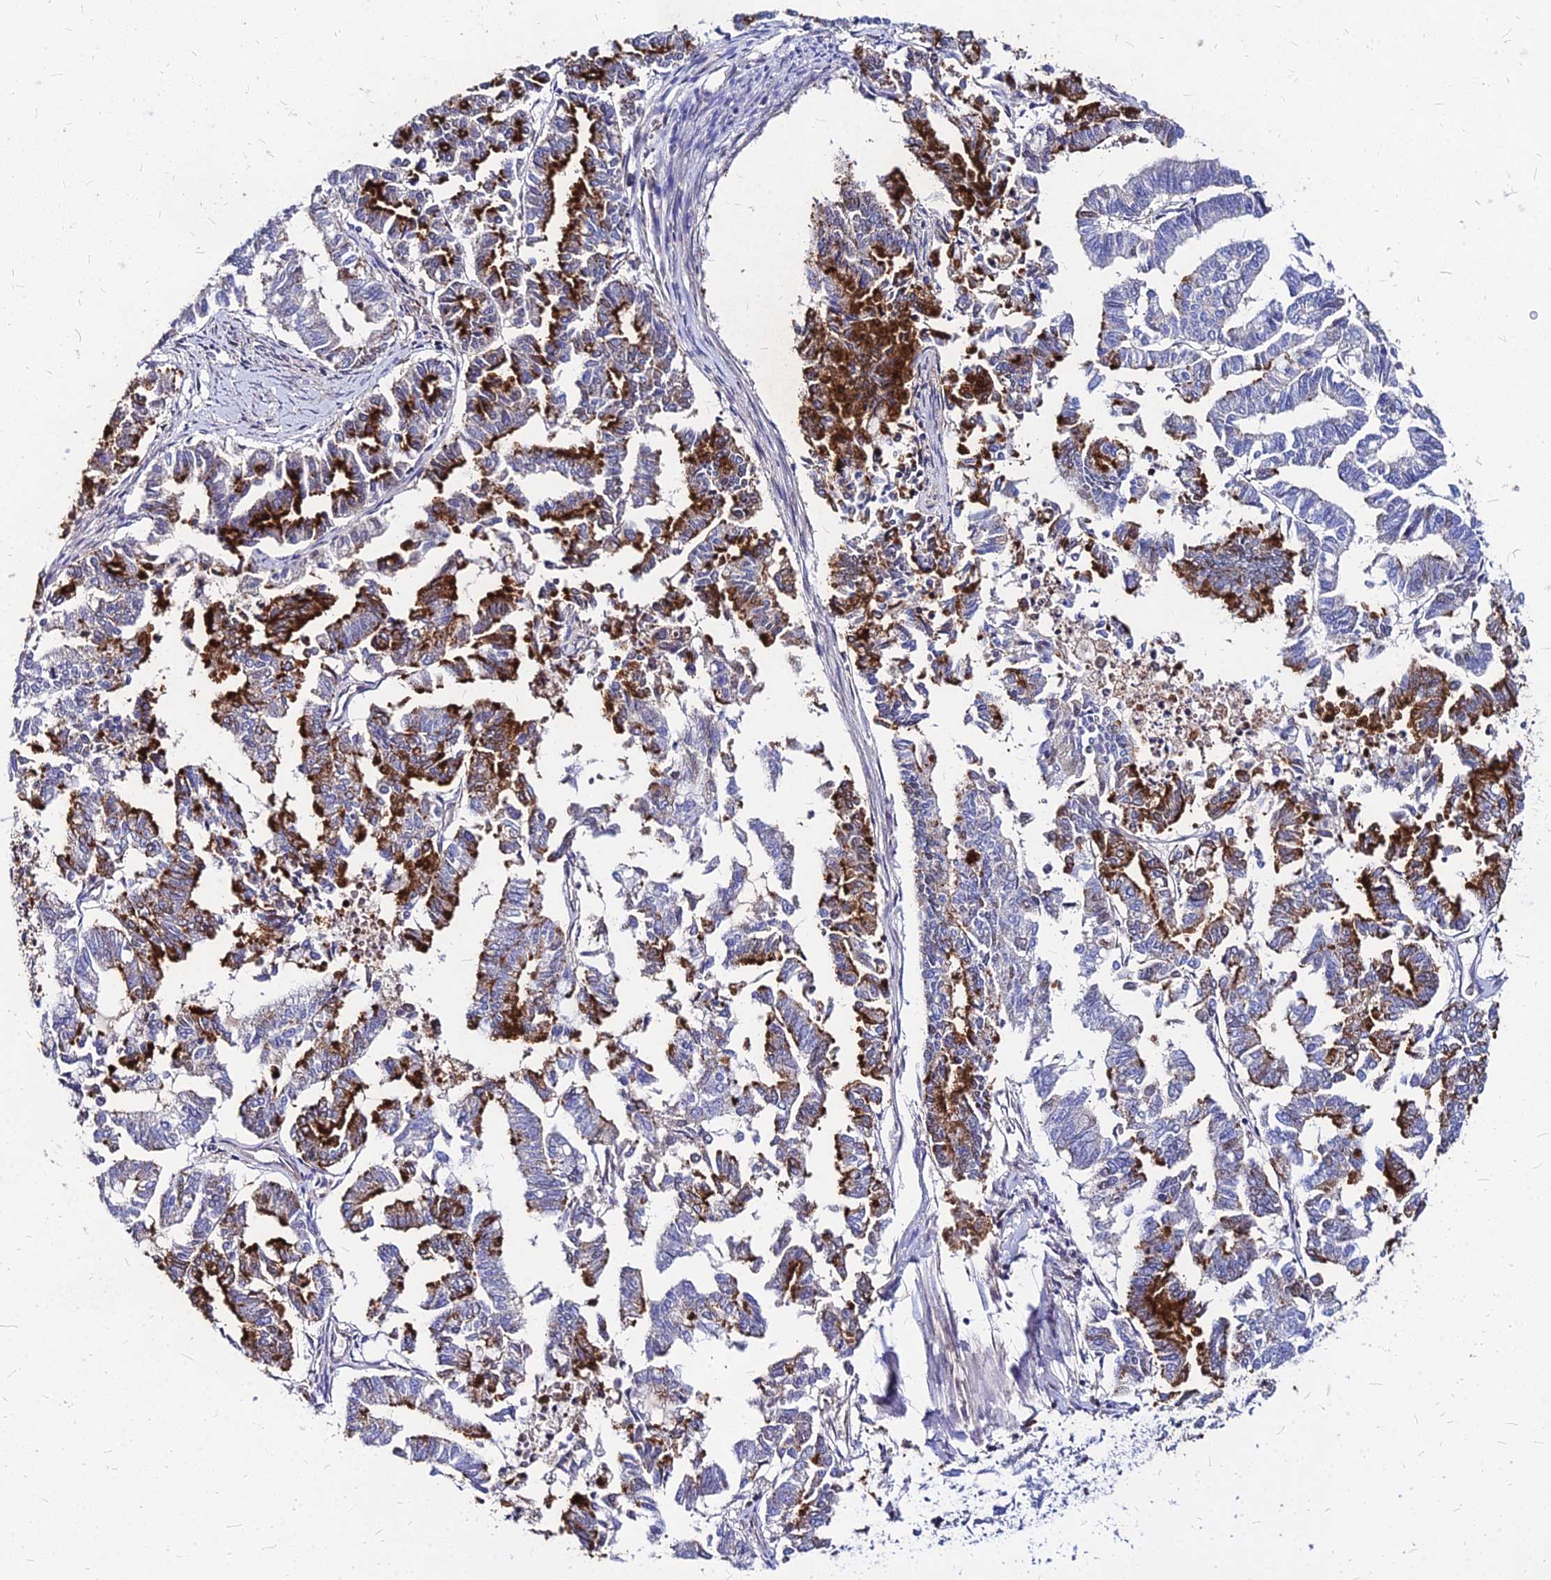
{"staining": {"intensity": "strong", "quantity": "25%-75%", "location": "cytoplasmic/membranous"}, "tissue": "endometrial cancer", "cell_type": "Tumor cells", "image_type": "cancer", "snomed": [{"axis": "morphology", "description": "Adenocarcinoma, NOS"}, {"axis": "topography", "description": "Endometrium"}], "caption": "A brown stain highlights strong cytoplasmic/membranous expression of a protein in human endometrial cancer tumor cells.", "gene": "ACSM6", "patient": {"sex": "female", "age": 79}}